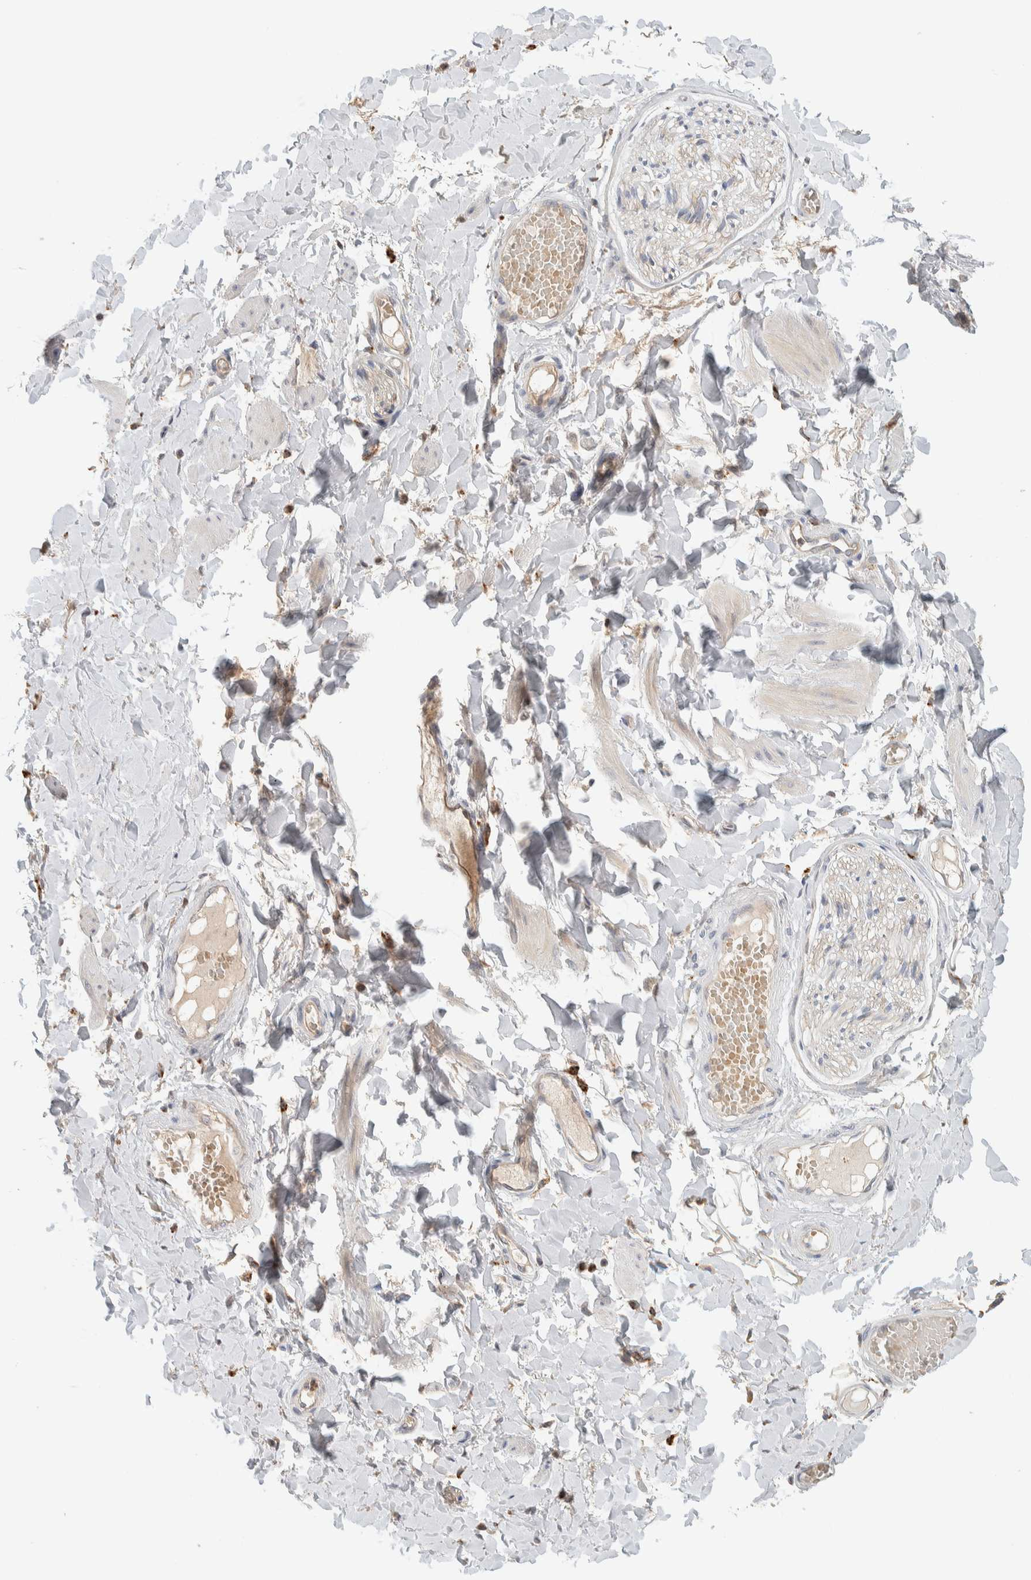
{"staining": {"intensity": "weak", "quantity": ">75%", "location": "cytoplasmic/membranous"}, "tissue": "adipose tissue", "cell_type": "Adipocytes", "image_type": "normal", "snomed": [{"axis": "morphology", "description": "Normal tissue, NOS"}, {"axis": "topography", "description": "Adipose tissue"}, {"axis": "topography", "description": "Vascular tissue"}, {"axis": "topography", "description": "Peripheral nerve tissue"}], "caption": "This photomicrograph demonstrates immunohistochemistry (IHC) staining of normal human adipose tissue, with low weak cytoplasmic/membranous staining in about >75% of adipocytes.", "gene": "GCLM", "patient": {"sex": "male", "age": 25}}